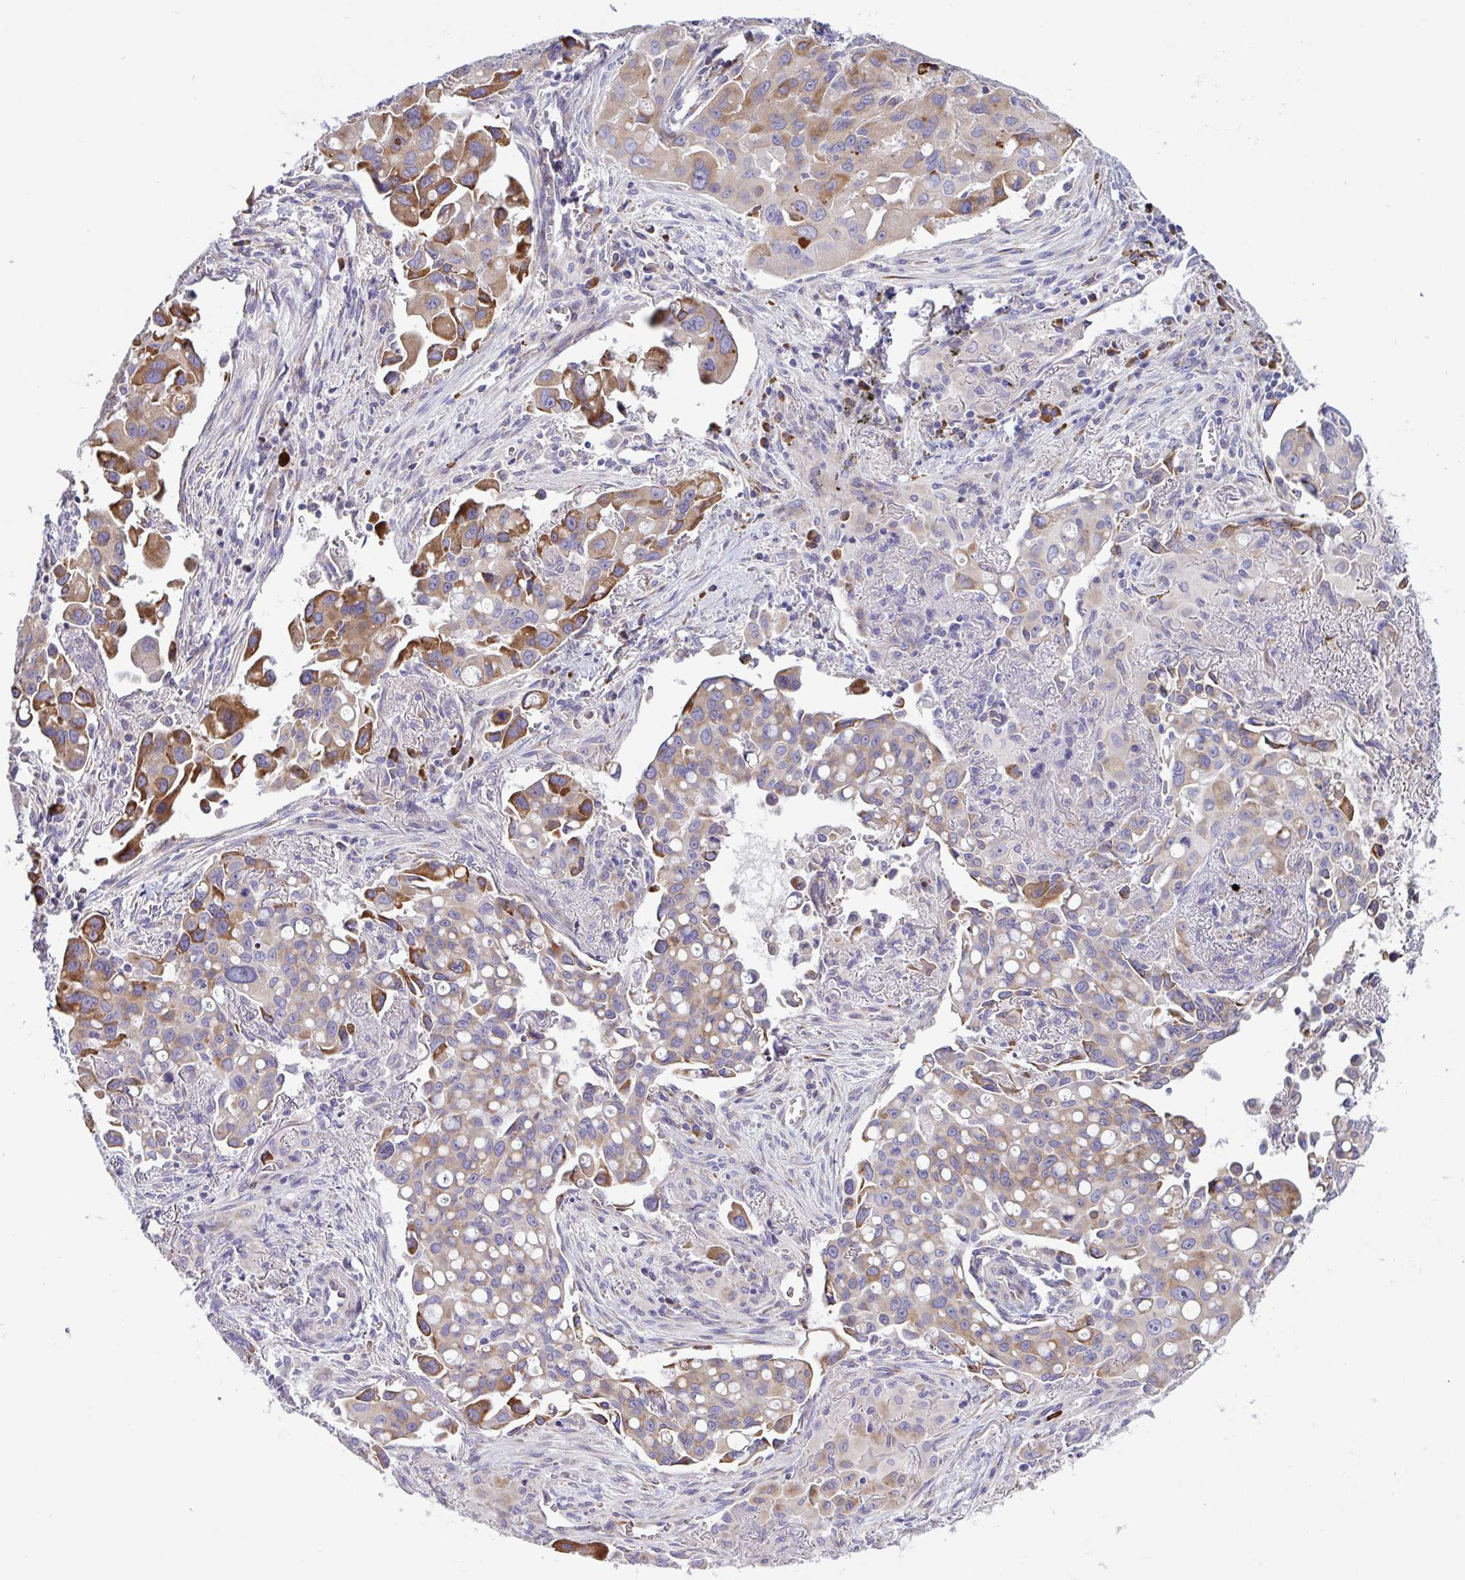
{"staining": {"intensity": "moderate", "quantity": "<25%", "location": "cytoplasmic/membranous"}, "tissue": "lung cancer", "cell_type": "Tumor cells", "image_type": "cancer", "snomed": [{"axis": "morphology", "description": "Adenocarcinoma, NOS"}, {"axis": "topography", "description": "Lung"}], "caption": "Immunohistochemical staining of human lung cancer (adenocarcinoma) demonstrates low levels of moderate cytoplasmic/membranous expression in approximately <25% of tumor cells.", "gene": "DSC3", "patient": {"sex": "male", "age": 68}}